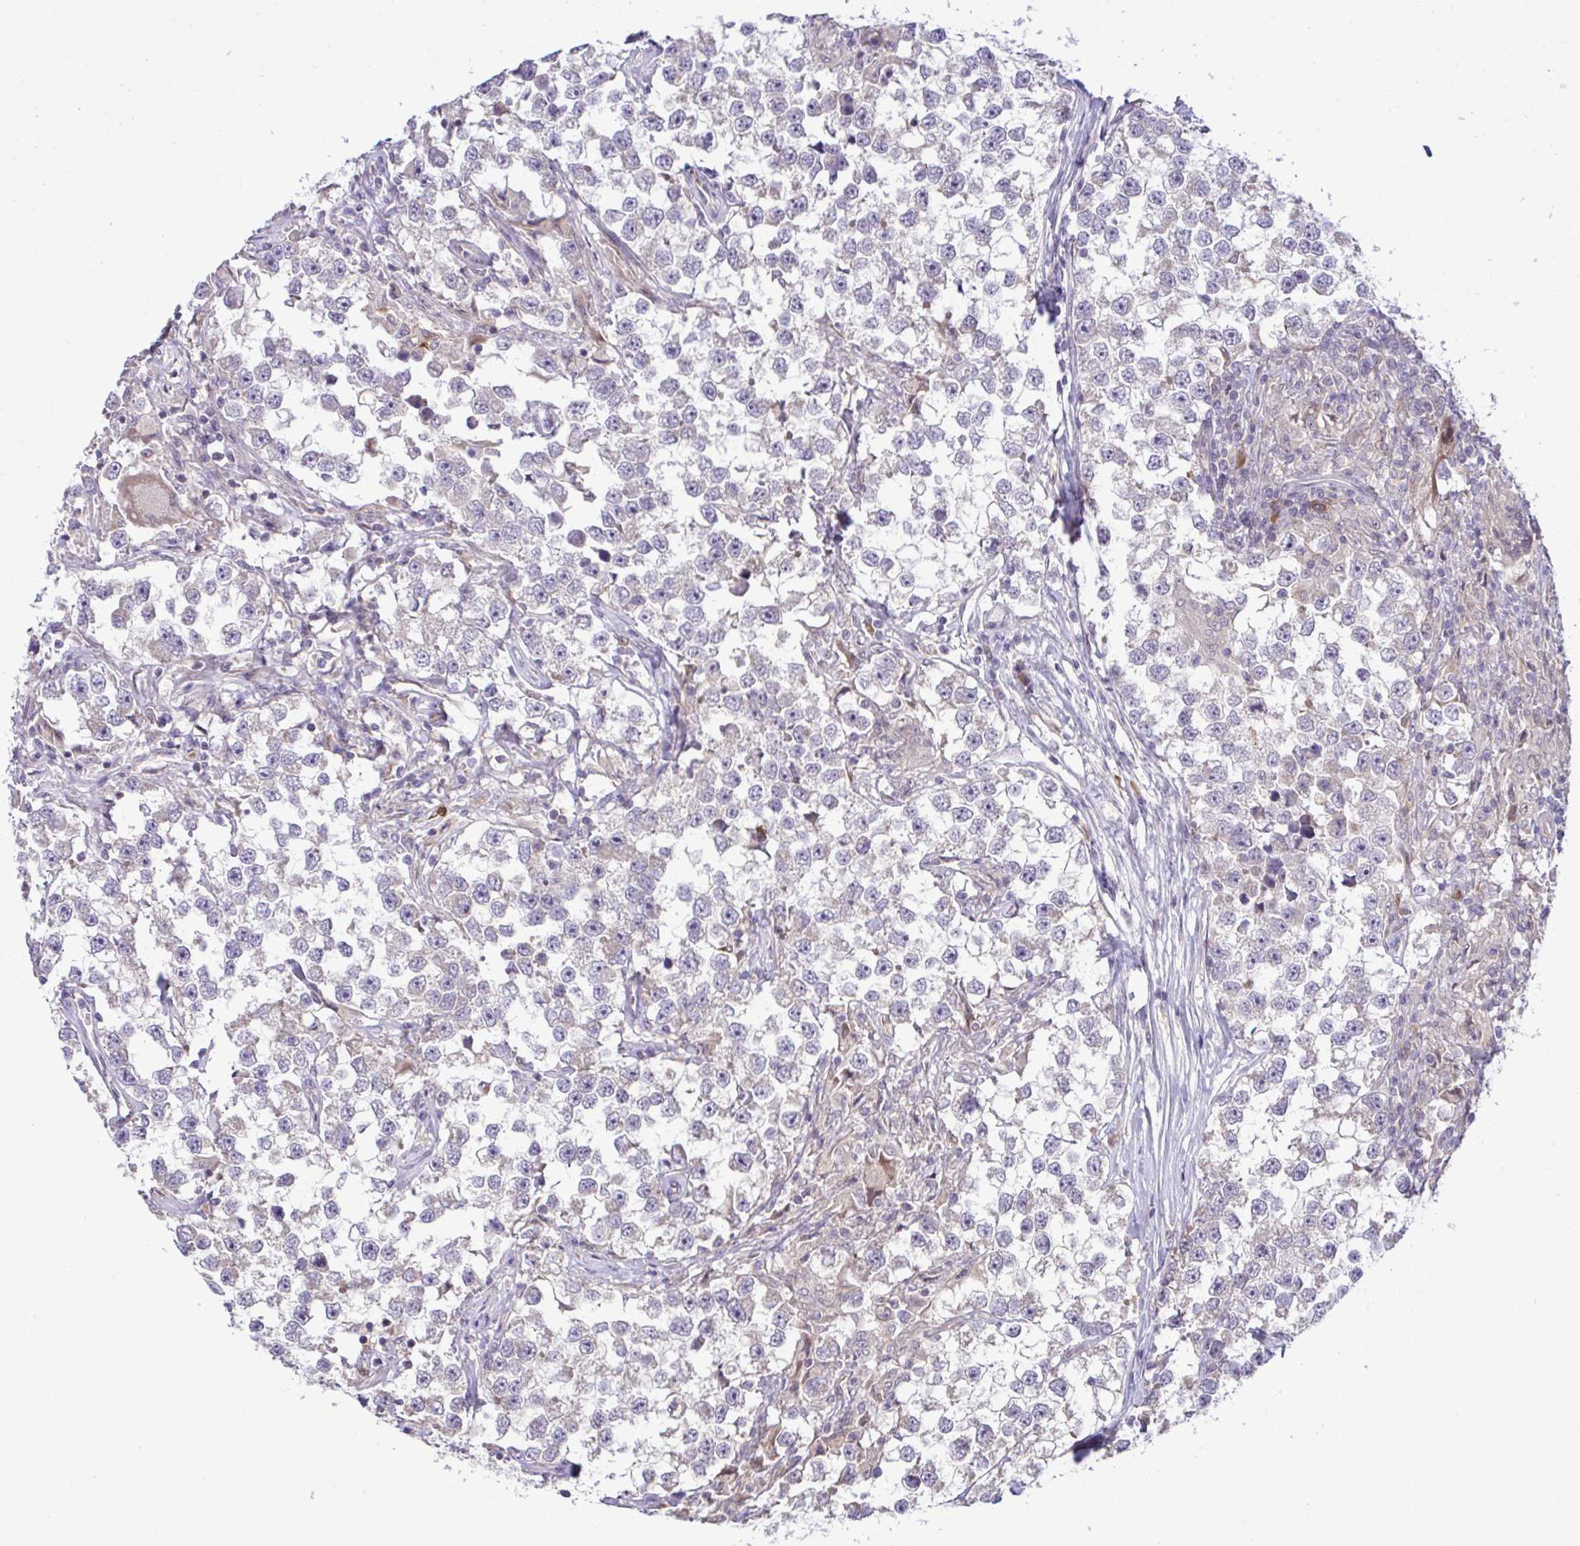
{"staining": {"intensity": "negative", "quantity": "none", "location": "none"}, "tissue": "testis cancer", "cell_type": "Tumor cells", "image_type": "cancer", "snomed": [{"axis": "morphology", "description": "Seminoma, NOS"}, {"axis": "topography", "description": "Testis"}], "caption": "Immunohistochemistry (IHC) image of neoplastic tissue: testis cancer (seminoma) stained with DAB (3,3'-diaminobenzidine) exhibits no significant protein expression in tumor cells.", "gene": "CMPK1", "patient": {"sex": "male", "age": 46}}